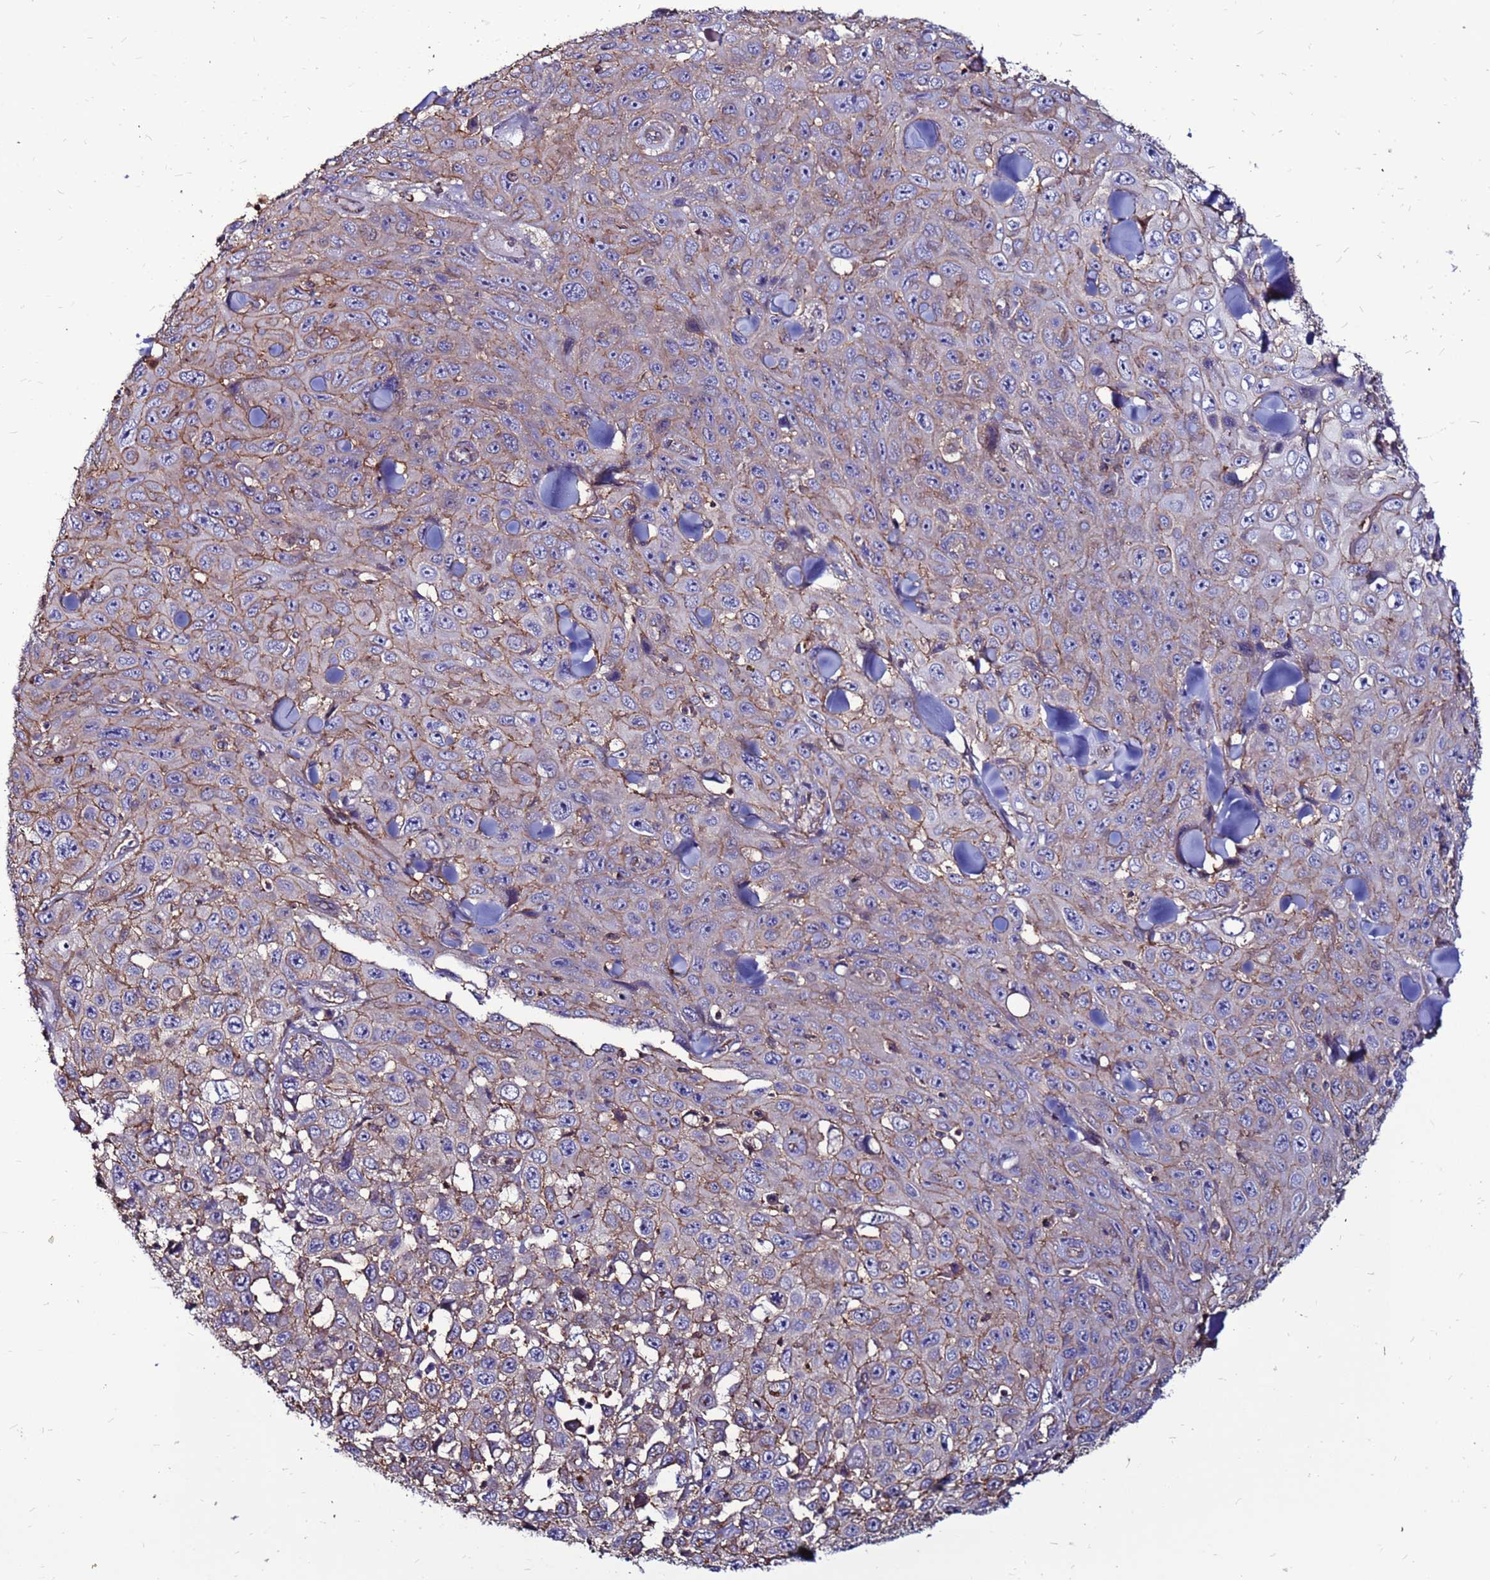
{"staining": {"intensity": "moderate", "quantity": "<25%", "location": "cytoplasmic/membranous"}, "tissue": "skin cancer", "cell_type": "Tumor cells", "image_type": "cancer", "snomed": [{"axis": "morphology", "description": "Basal cell carcinoma"}, {"axis": "topography", "description": "Skin"}], "caption": "High-power microscopy captured an immunohistochemistry image of skin basal cell carcinoma, revealing moderate cytoplasmic/membranous expression in approximately <25% of tumor cells. The protein is stained brown, and the nuclei are stained in blue (DAB IHC with brightfield microscopy, high magnification).", "gene": "NRN1L", "patient": {"sex": "male", "age": 73}}